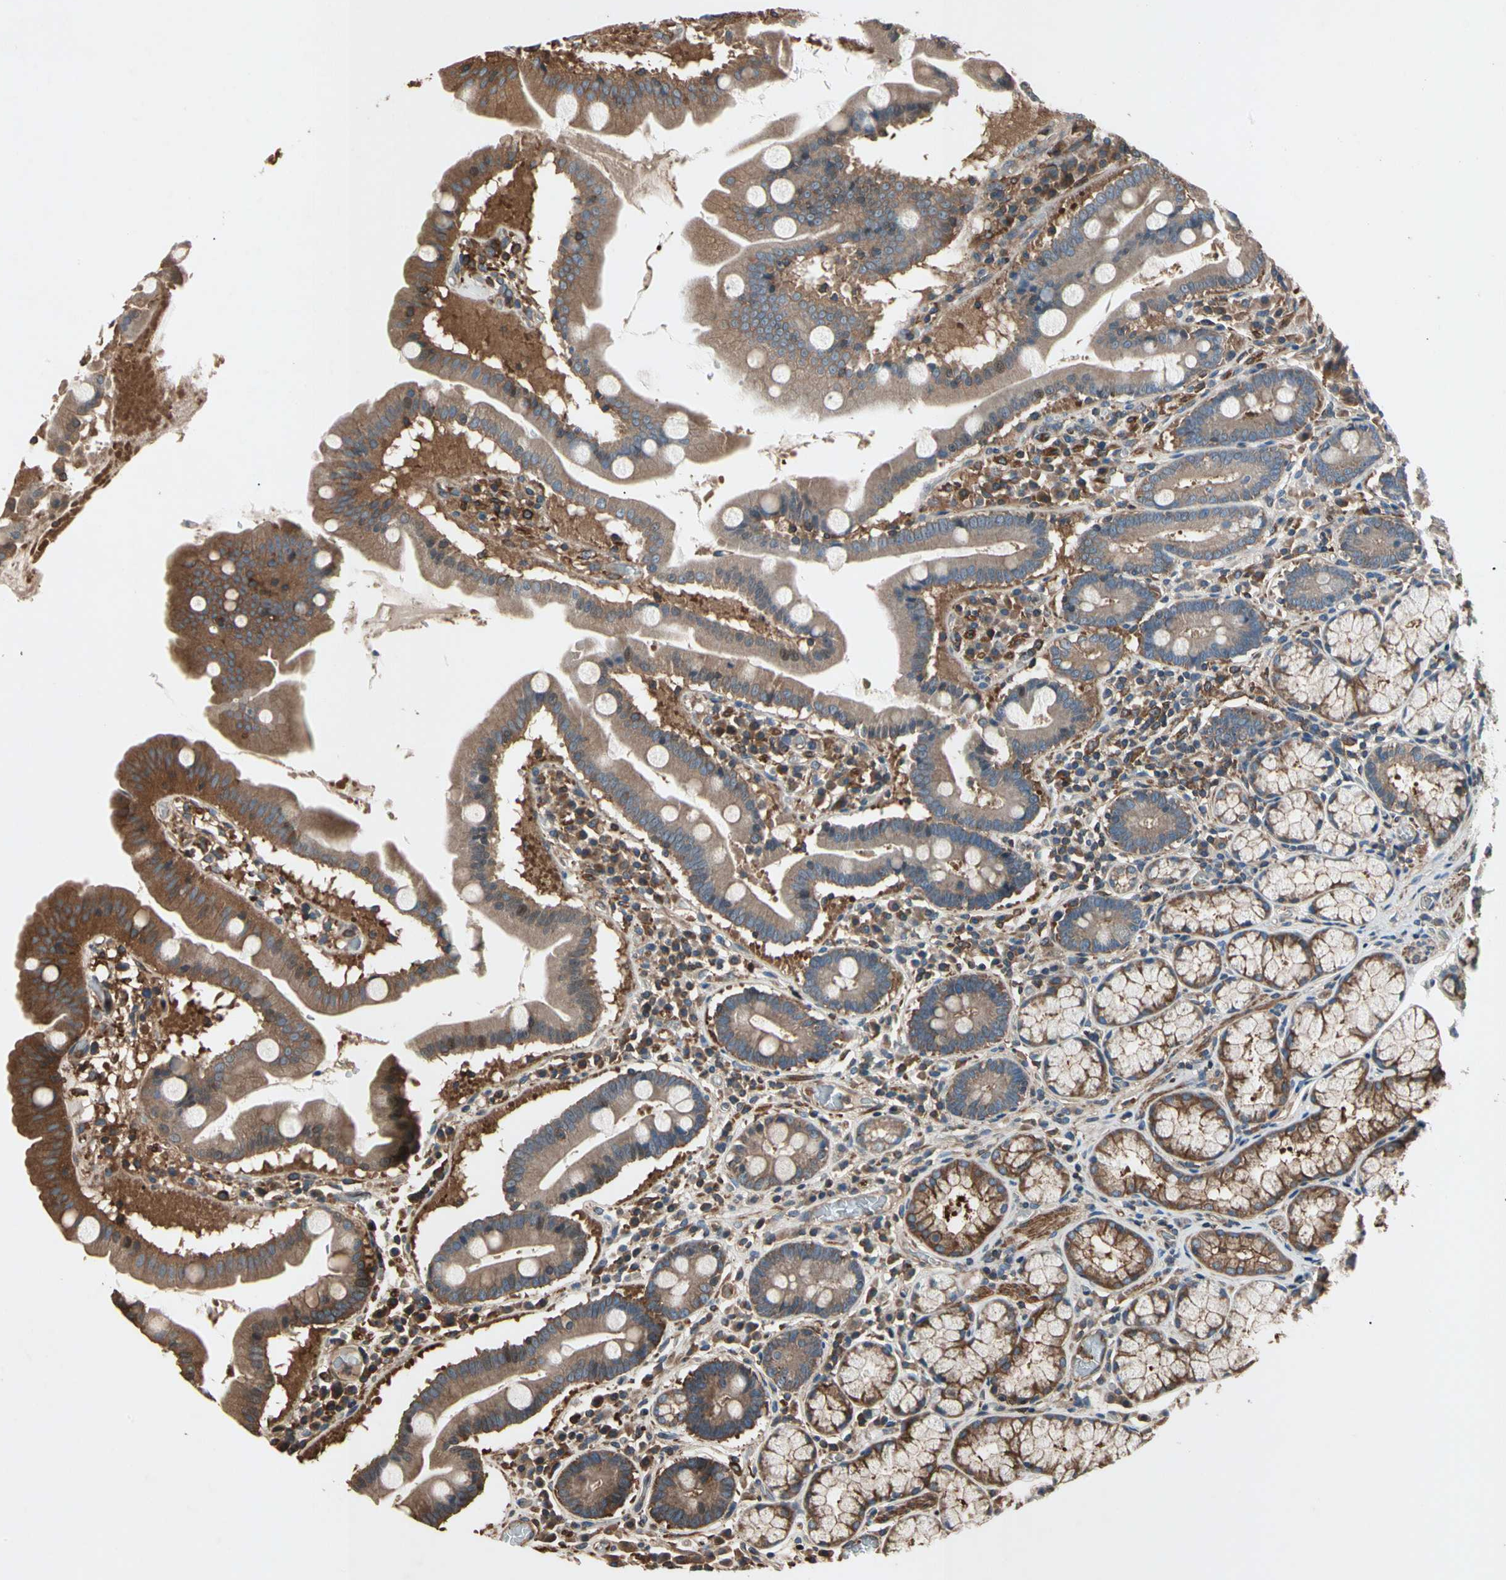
{"staining": {"intensity": "strong", "quantity": ">75%", "location": "cytoplasmic/membranous"}, "tissue": "stomach", "cell_type": "Glandular cells", "image_type": "normal", "snomed": [{"axis": "morphology", "description": "Normal tissue, NOS"}, {"axis": "topography", "description": "Stomach, lower"}], "caption": "Human stomach stained with a brown dye demonstrates strong cytoplasmic/membranous positive expression in approximately >75% of glandular cells.", "gene": "AGBL2", "patient": {"sex": "male", "age": 56}}